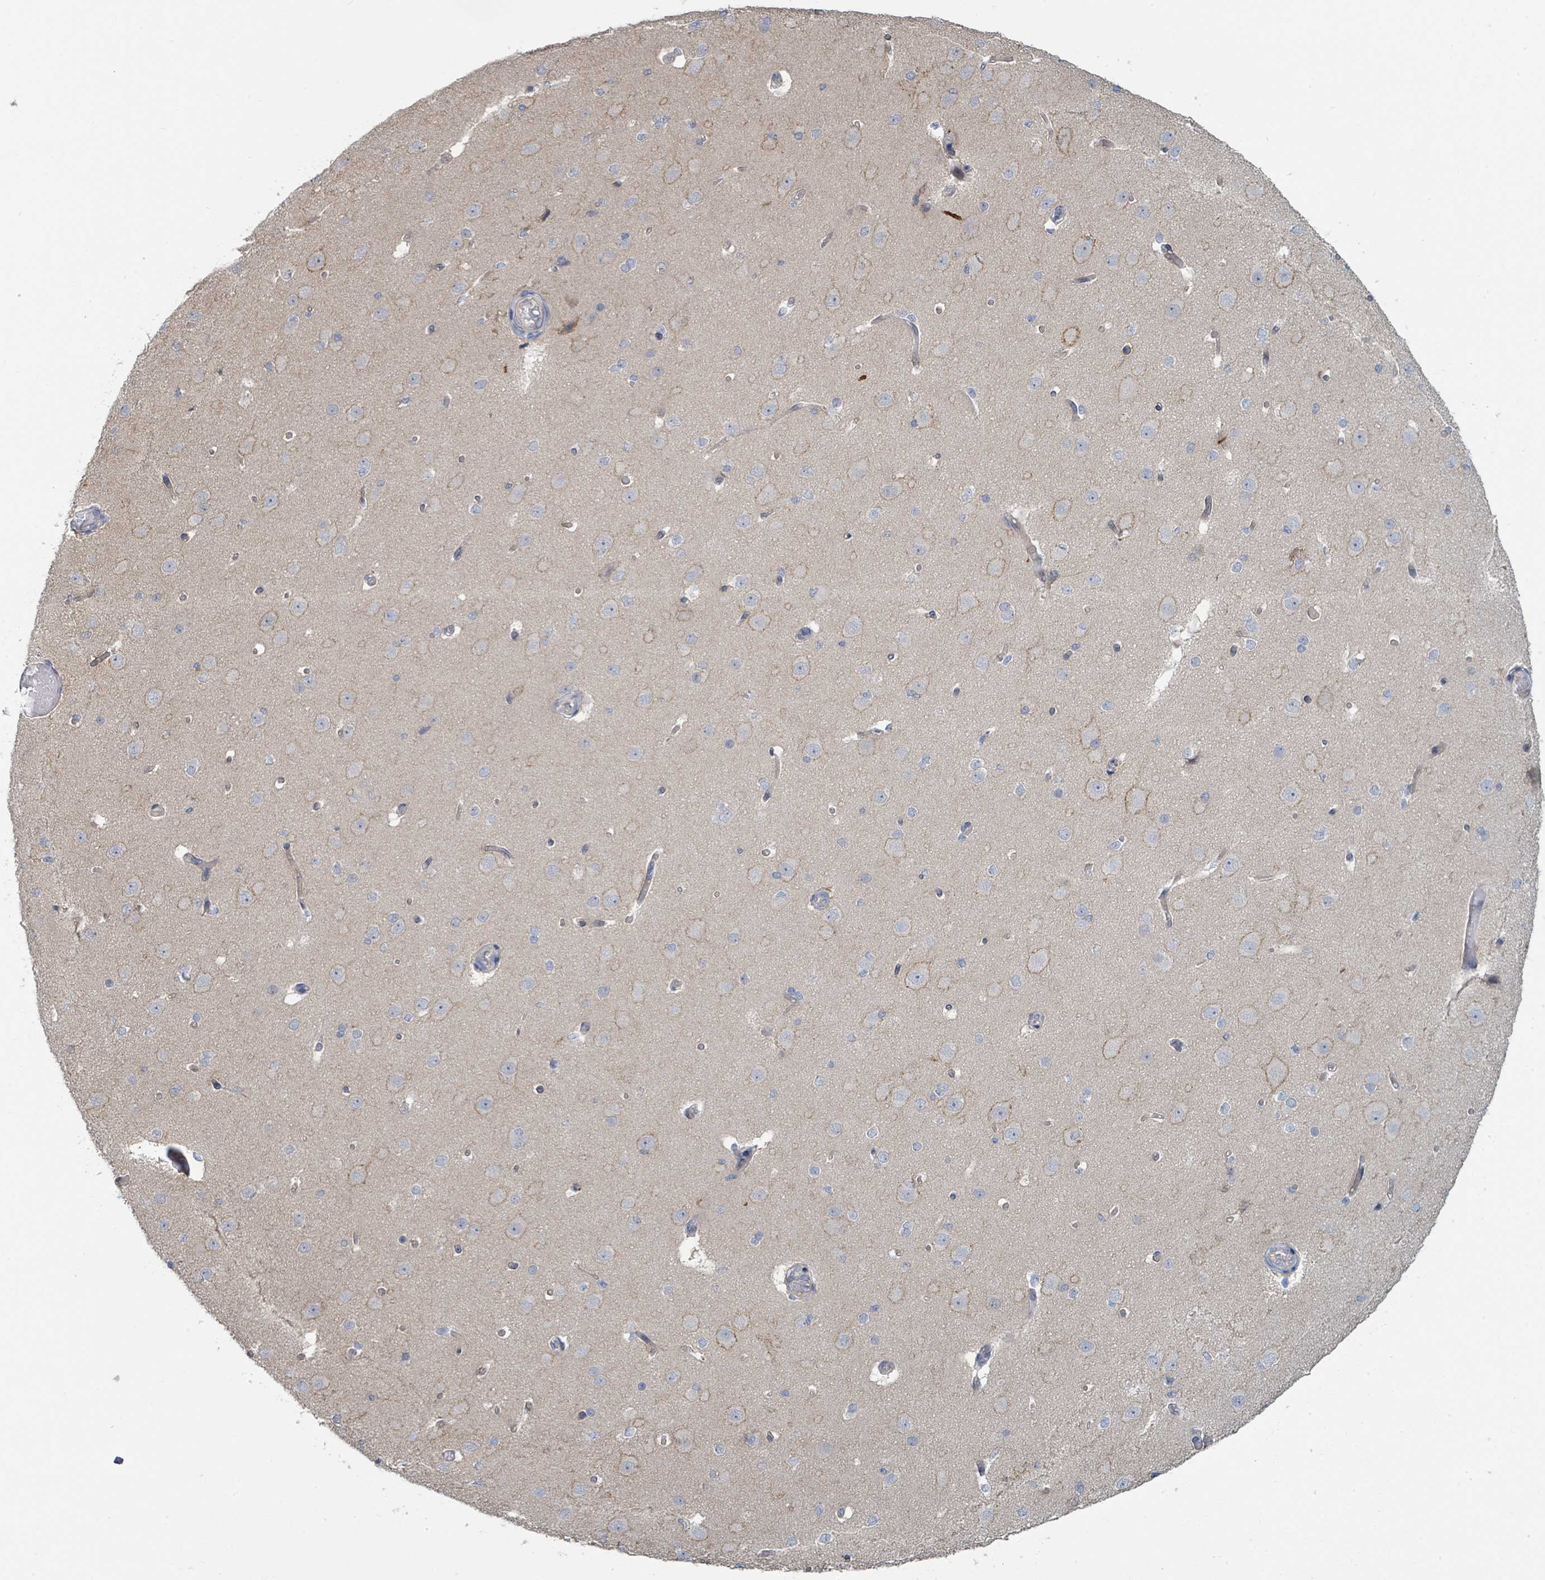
{"staining": {"intensity": "negative", "quantity": "none", "location": "none"}, "tissue": "cerebral cortex", "cell_type": "Endothelial cells", "image_type": "normal", "snomed": [{"axis": "morphology", "description": "Normal tissue, NOS"}, {"axis": "morphology", "description": "Inflammation, NOS"}, {"axis": "topography", "description": "Cerebral cortex"}], "caption": "Endothelial cells show no significant staining in normal cerebral cortex. Brightfield microscopy of immunohistochemistry (IHC) stained with DAB (brown) and hematoxylin (blue), captured at high magnification.", "gene": "LRRC42", "patient": {"sex": "male", "age": 6}}